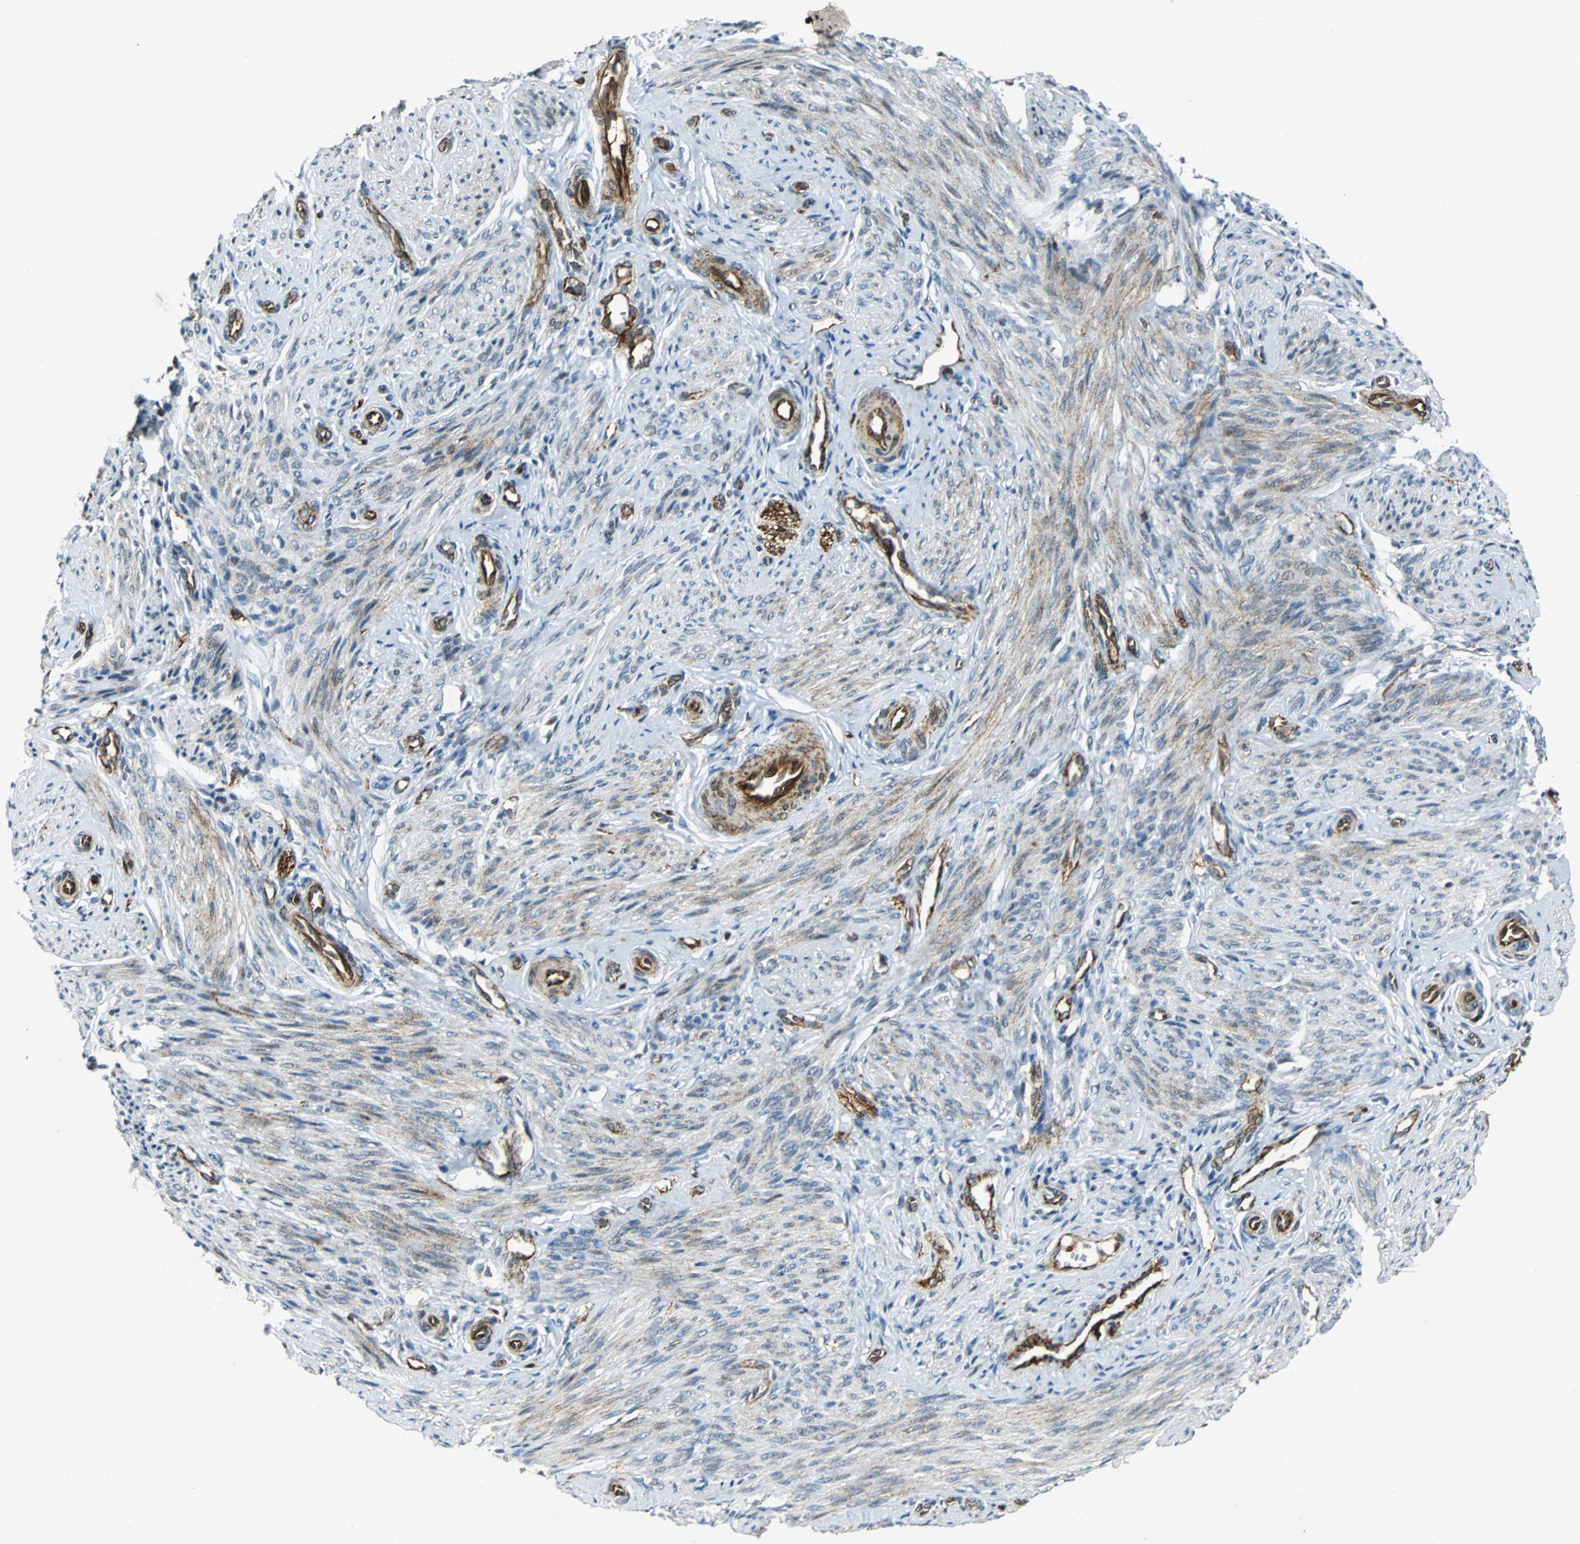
{"staining": {"intensity": "weak", "quantity": "25%-75%", "location": "cytoplasmic/membranous"}, "tissue": "endometrium", "cell_type": "Cells in endometrial stroma", "image_type": "normal", "snomed": [{"axis": "morphology", "description": "Normal tissue, NOS"}, {"axis": "topography", "description": "Endometrium"}], "caption": "DAB (3,3'-diaminobenzidine) immunohistochemical staining of normal endometrium reveals weak cytoplasmic/membranous protein positivity in about 25%-75% of cells in endometrial stroma.", "gene": "TUBA4A", "patient": {"sex": "female", "age": 27}}